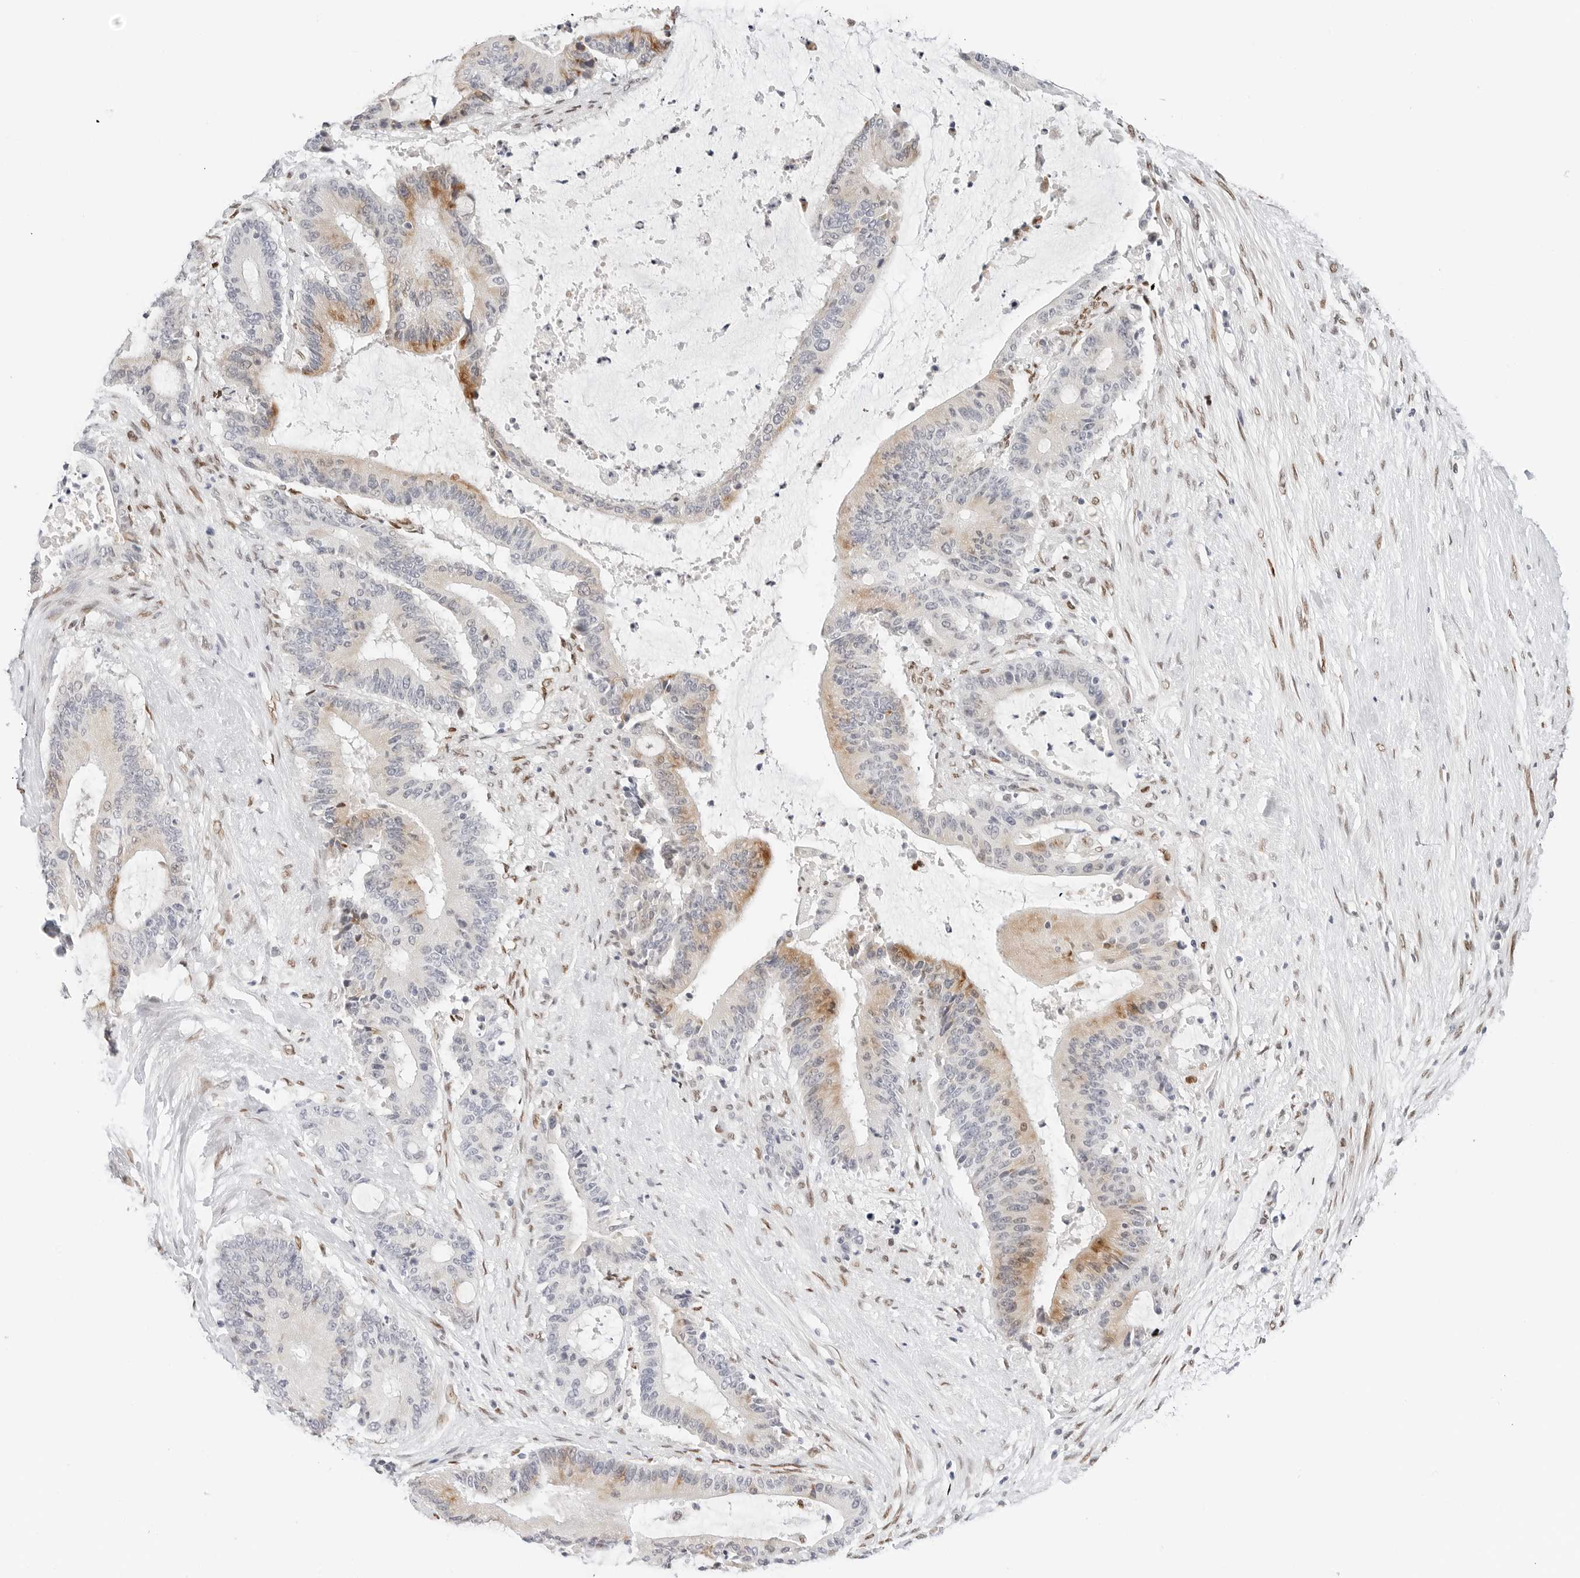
{"staining": {"intensity": "moderate", "quantity": "<25%", "location": "cytoplasmic/membranous"}, "tissue": "liver cancer", "cell_type": "Tumor cells", "image_type": "cancer", "snomed": [{"axis": "morphology", "description": "Normal tissue, NOS"}, {"axis": "morphology", "description": "Cholangiocarcinoma"}, {"axis": "topography", "description": "Liver"}, {"axis": "topography", "description": "Peripheral nerve tissue"}], "caption": "Immunohistochemistry of liver cancer displays low levels of moderate cytoplasmic/membranous expression in about <25% of tumor cells.", "gene": "SPIDR", "patient": {"sex": "female", "age": 73}}